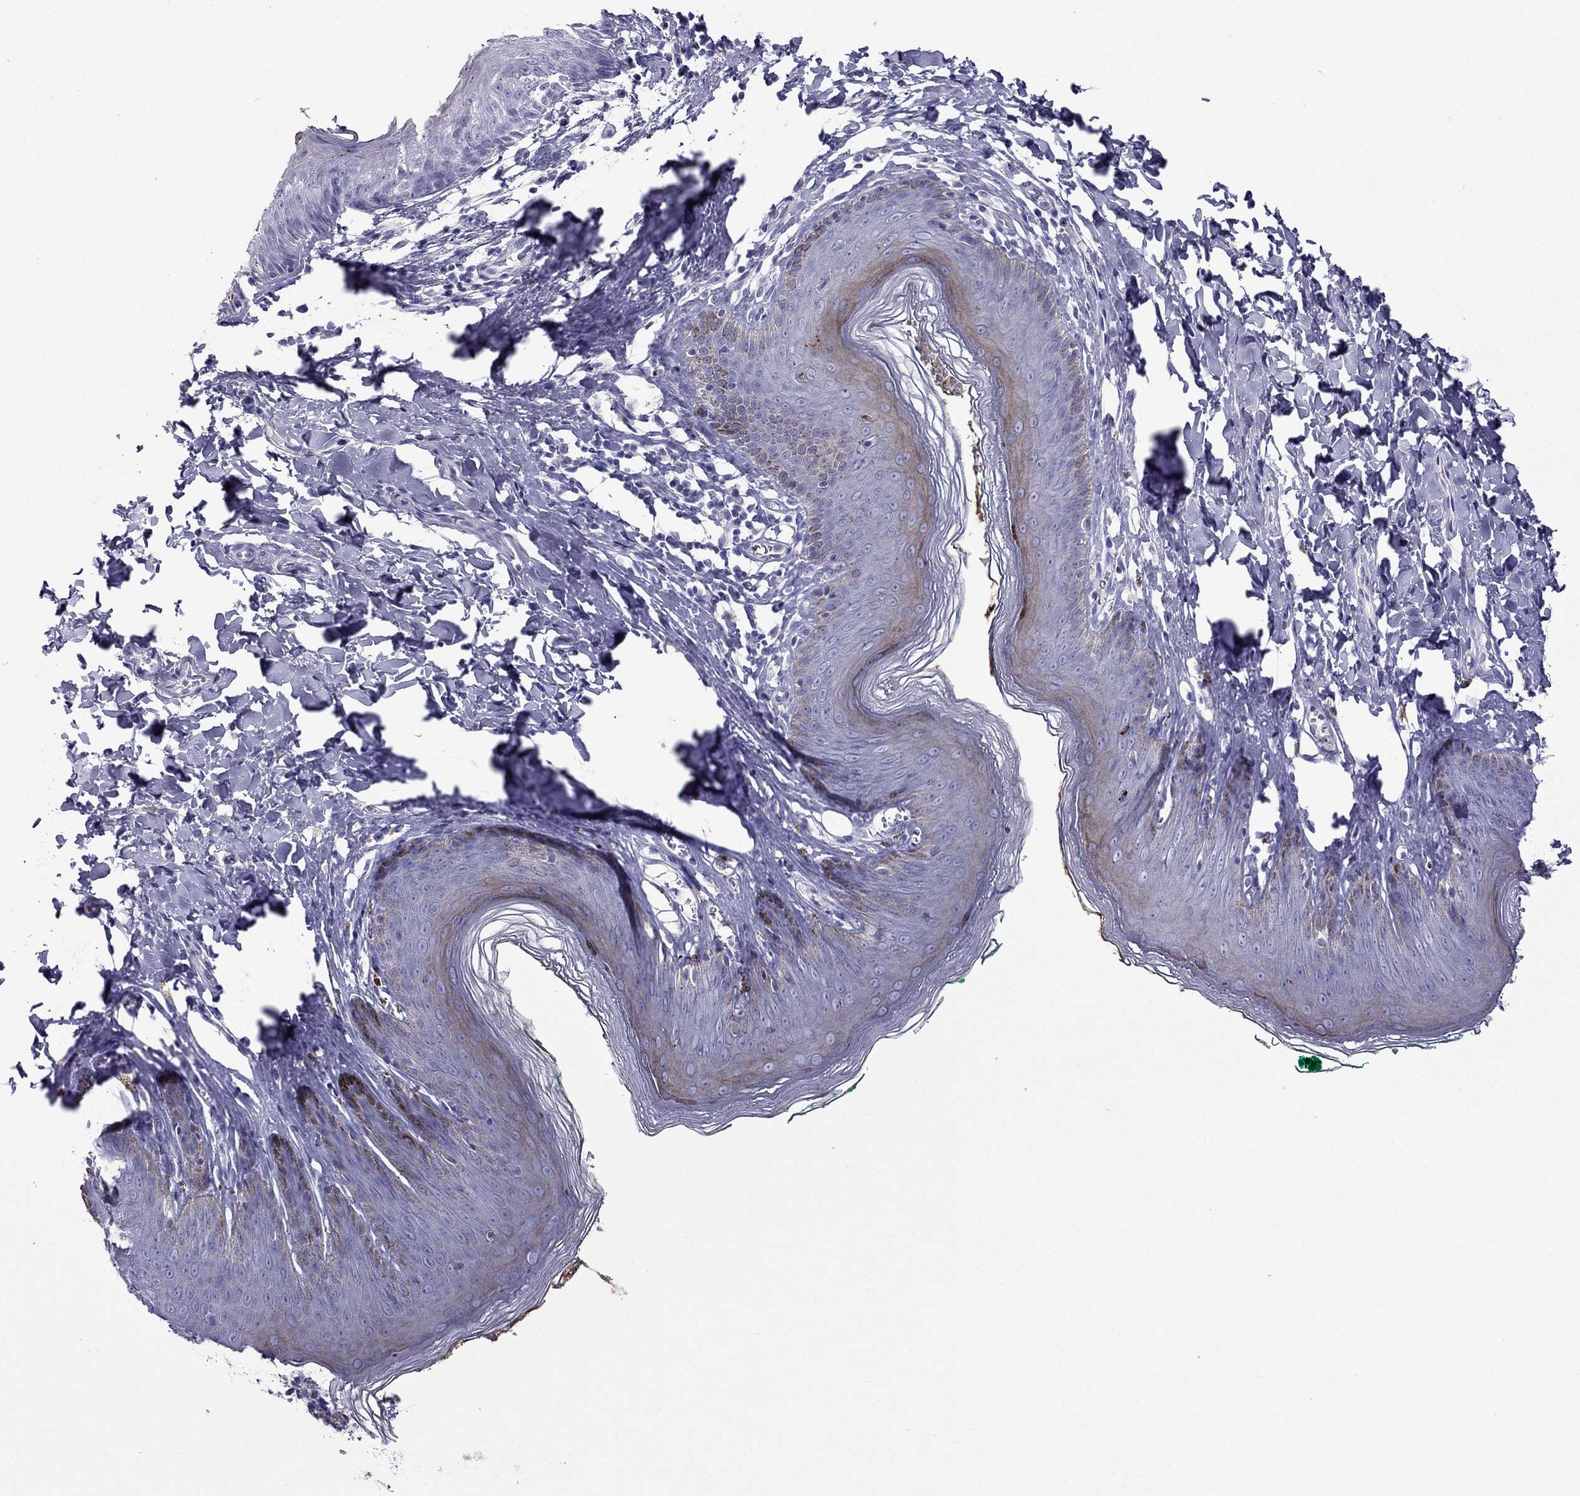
{"staining": {"intensity": "moderate", "quantity": "<25%", "location": "cytoplasmic/membranous"}, "tissue": "skin", "cell_type": "Epidermal cells", "image_type": "normal", "snomed": [{"axis": "morphology", "description": "Normal tissue, NOS"}, {"axis": "topography", "description": "Vulva"}, {"axis": "topography", "description": "Peripheral nerve tissue"}], "caption": "Immunohistochemistry staining of benign skin, which reveals low levels of moderate cytoplasmic/membranous staining in about <25% of epidermal cells indicating moderate cytoplasmic/membranous protein expression. The staining was performed using DAB (brown) for protein detection and nuclei were counterstained in hematoxylin (blue).", "gene": "ERC2", "patient": {"sex": "female", "age": 66}}